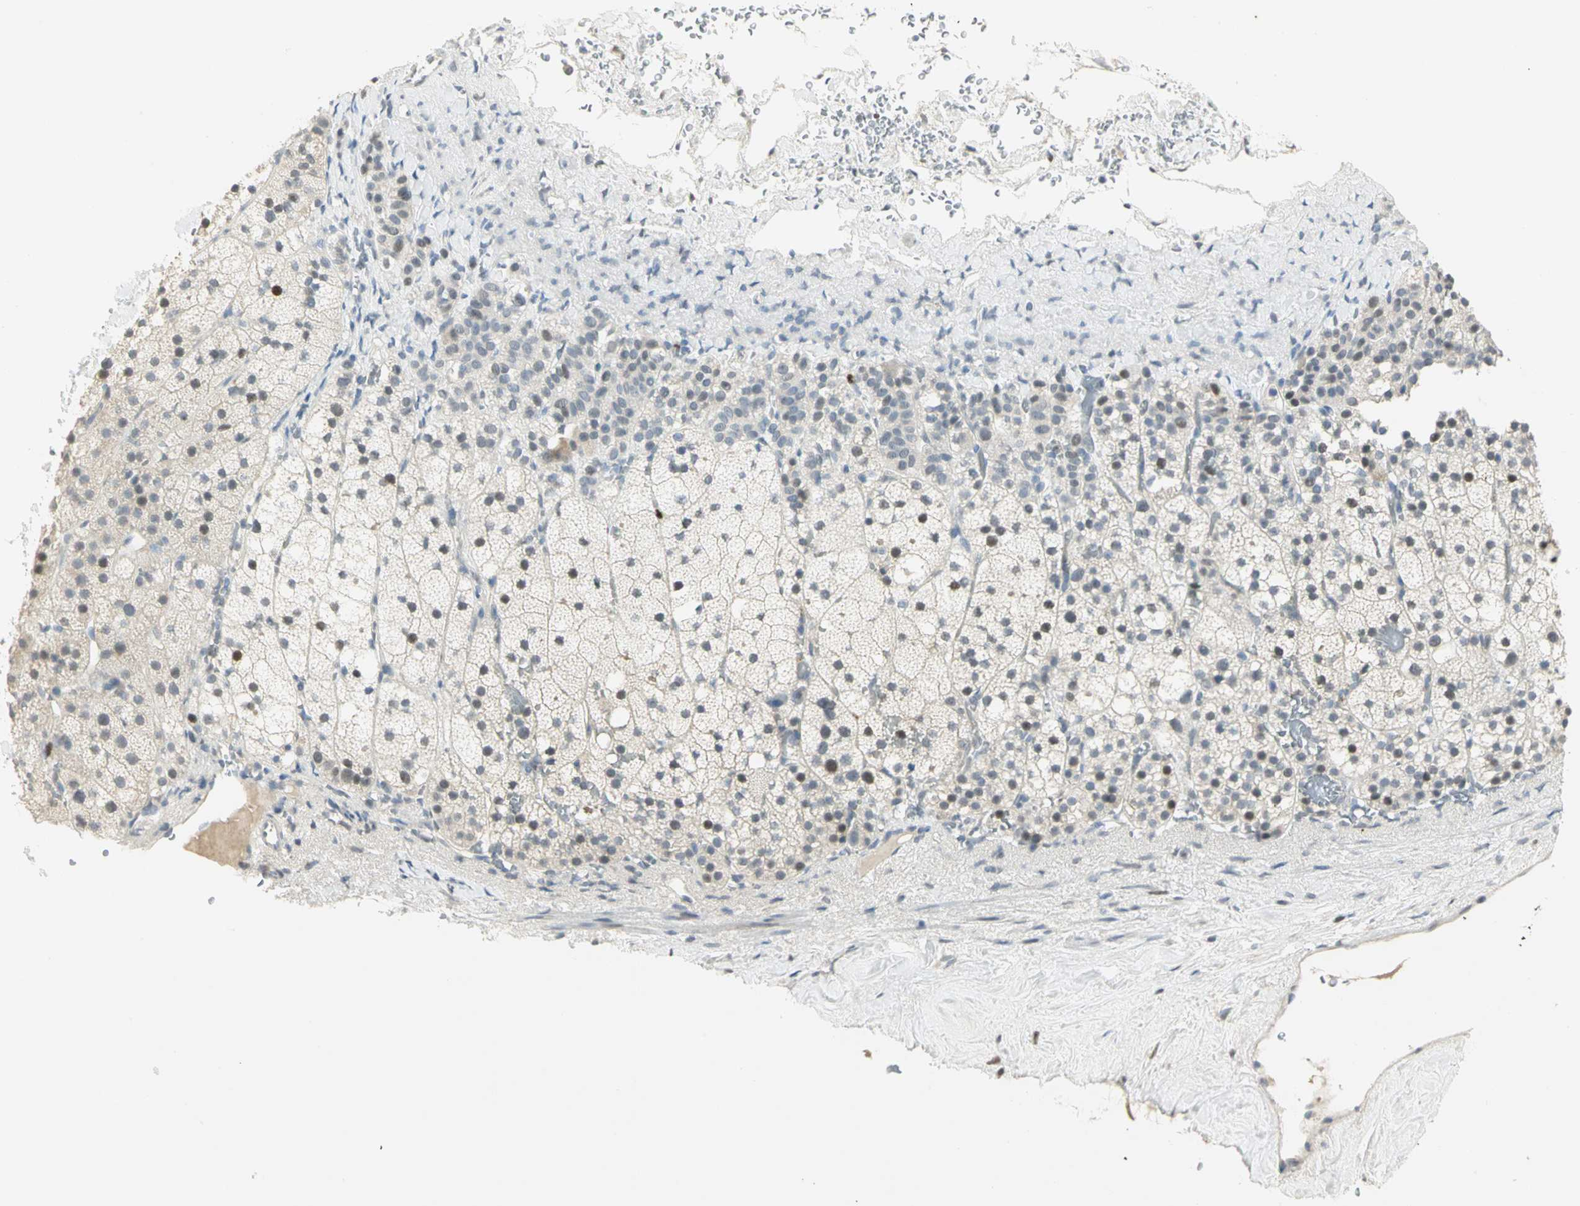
{"staining": {"intensity": "negative", "quantity": "none", "location": "none"}, "tissue": "adrenal gland", "cell_type": "Glandular cells", "image_type": "normal", "snomed": [{"axis": "morphology", "description": "Normal tissue, NOS"}, {"axis": "topography", "description": "Adrenal gland"}], "caption": "This micrograph is of unremarkable adrenal gland stained with IHC to label a protein in brown with the nuclei are counter-stained blue. There is no positivity in glandular cells. Nuclei are stained in blue.", "gene": "BCL6", "patient": {"sex": "male", "age": 35}}